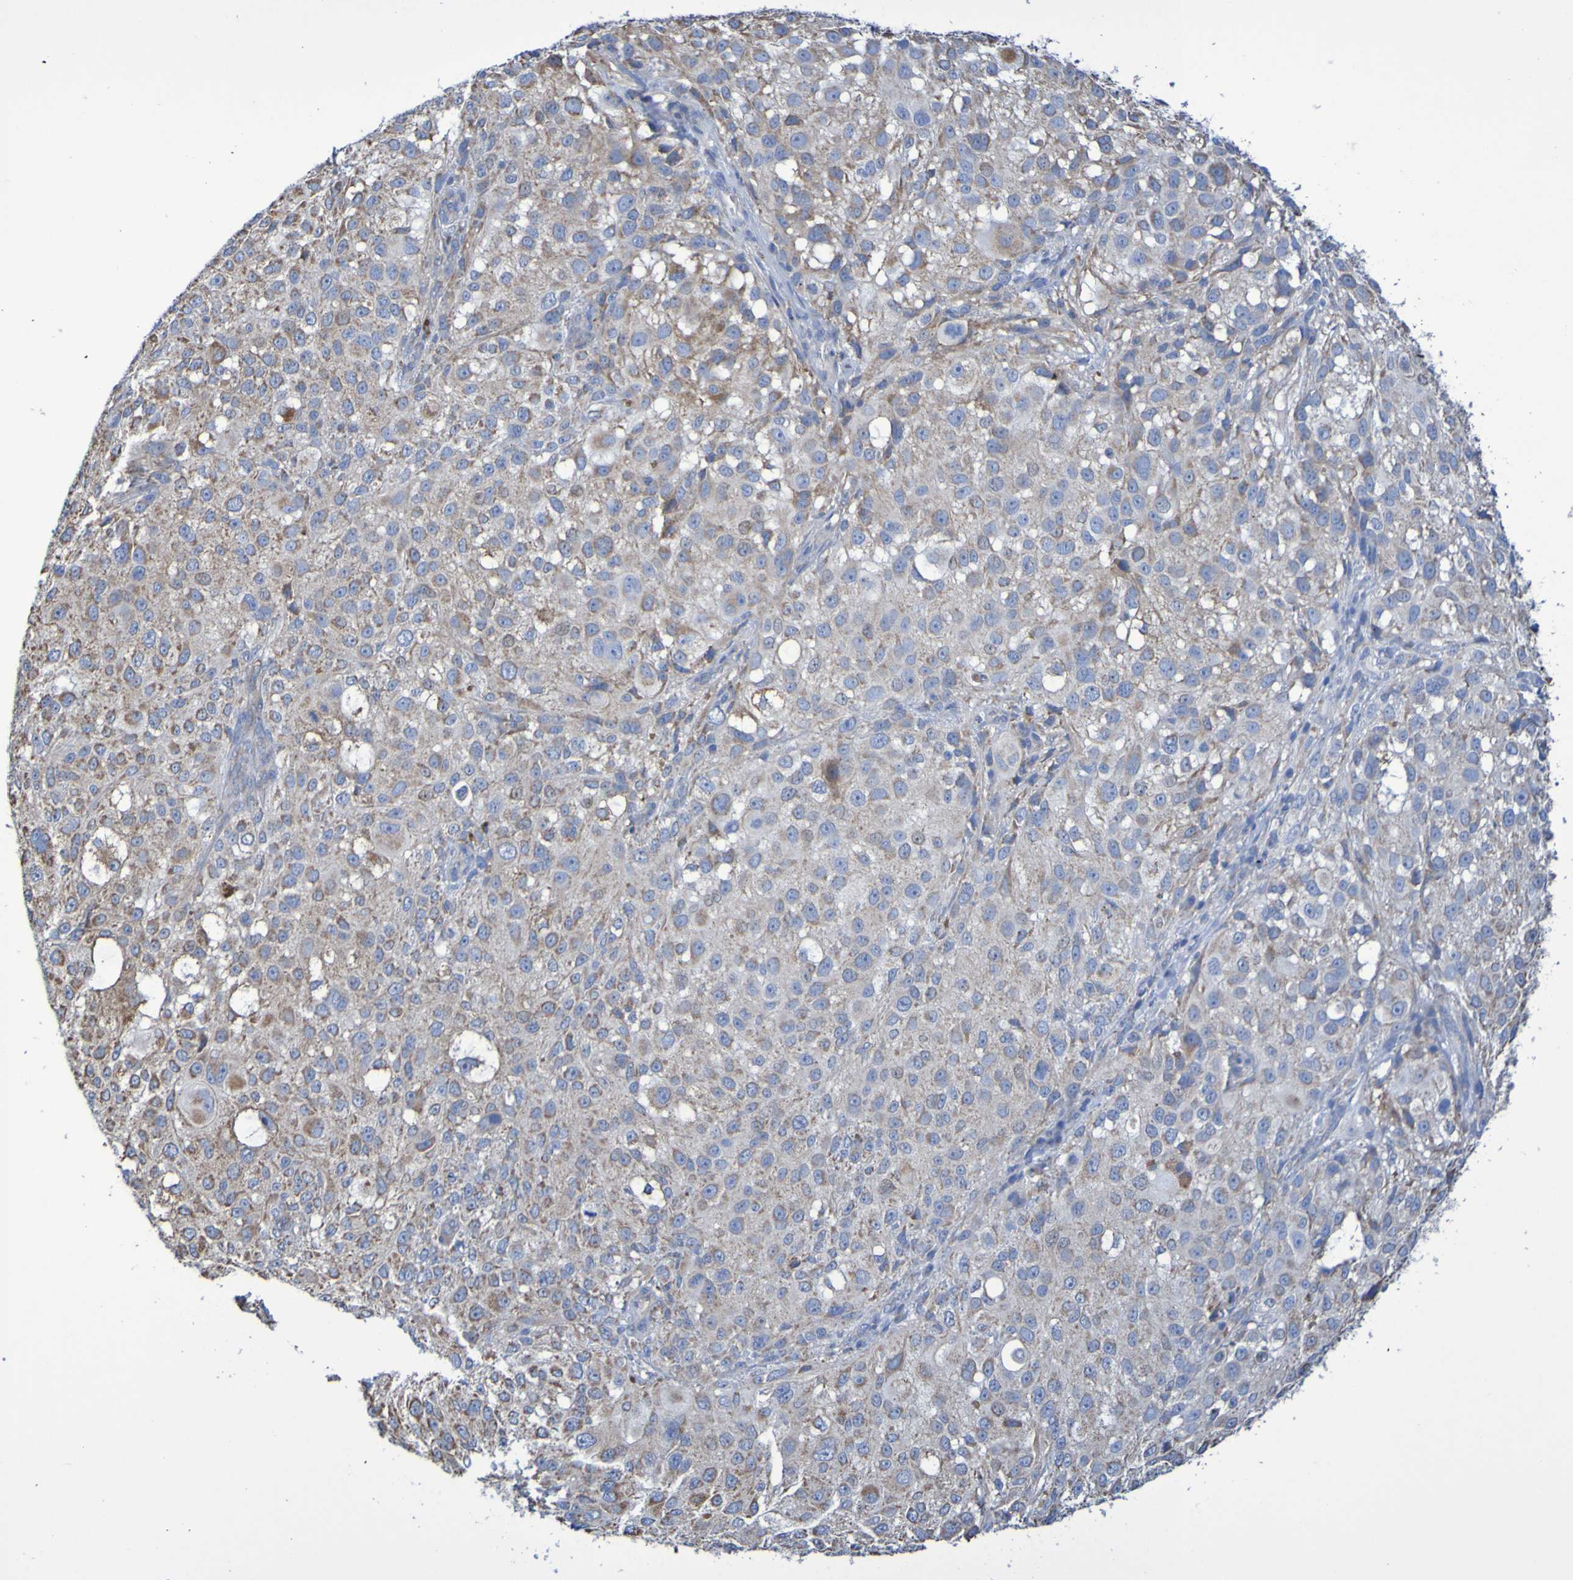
{"staining": {"intensity": "weak", "quantity": ">75%", "location": "cytoplasmic/membranous"}, "tissue": "melanoma", "cell_type": "Tumor cells", "image_type": "cancer", "snomed": [{"axis": "morphology", "description": "Necrosis, NOS"}, {"axis": "morphology", "description": "Malignant melanoma, NOS"}, {"axis": "topography", "description": "Skin"}], "caption": "Protein analysis of malignant melanoma tissue exhibits weak cytoplasmic/membranous staining in about >75% of tumor cells.", "gene": "CNTN2", "patient": {"sex": "female", "age": 87}}